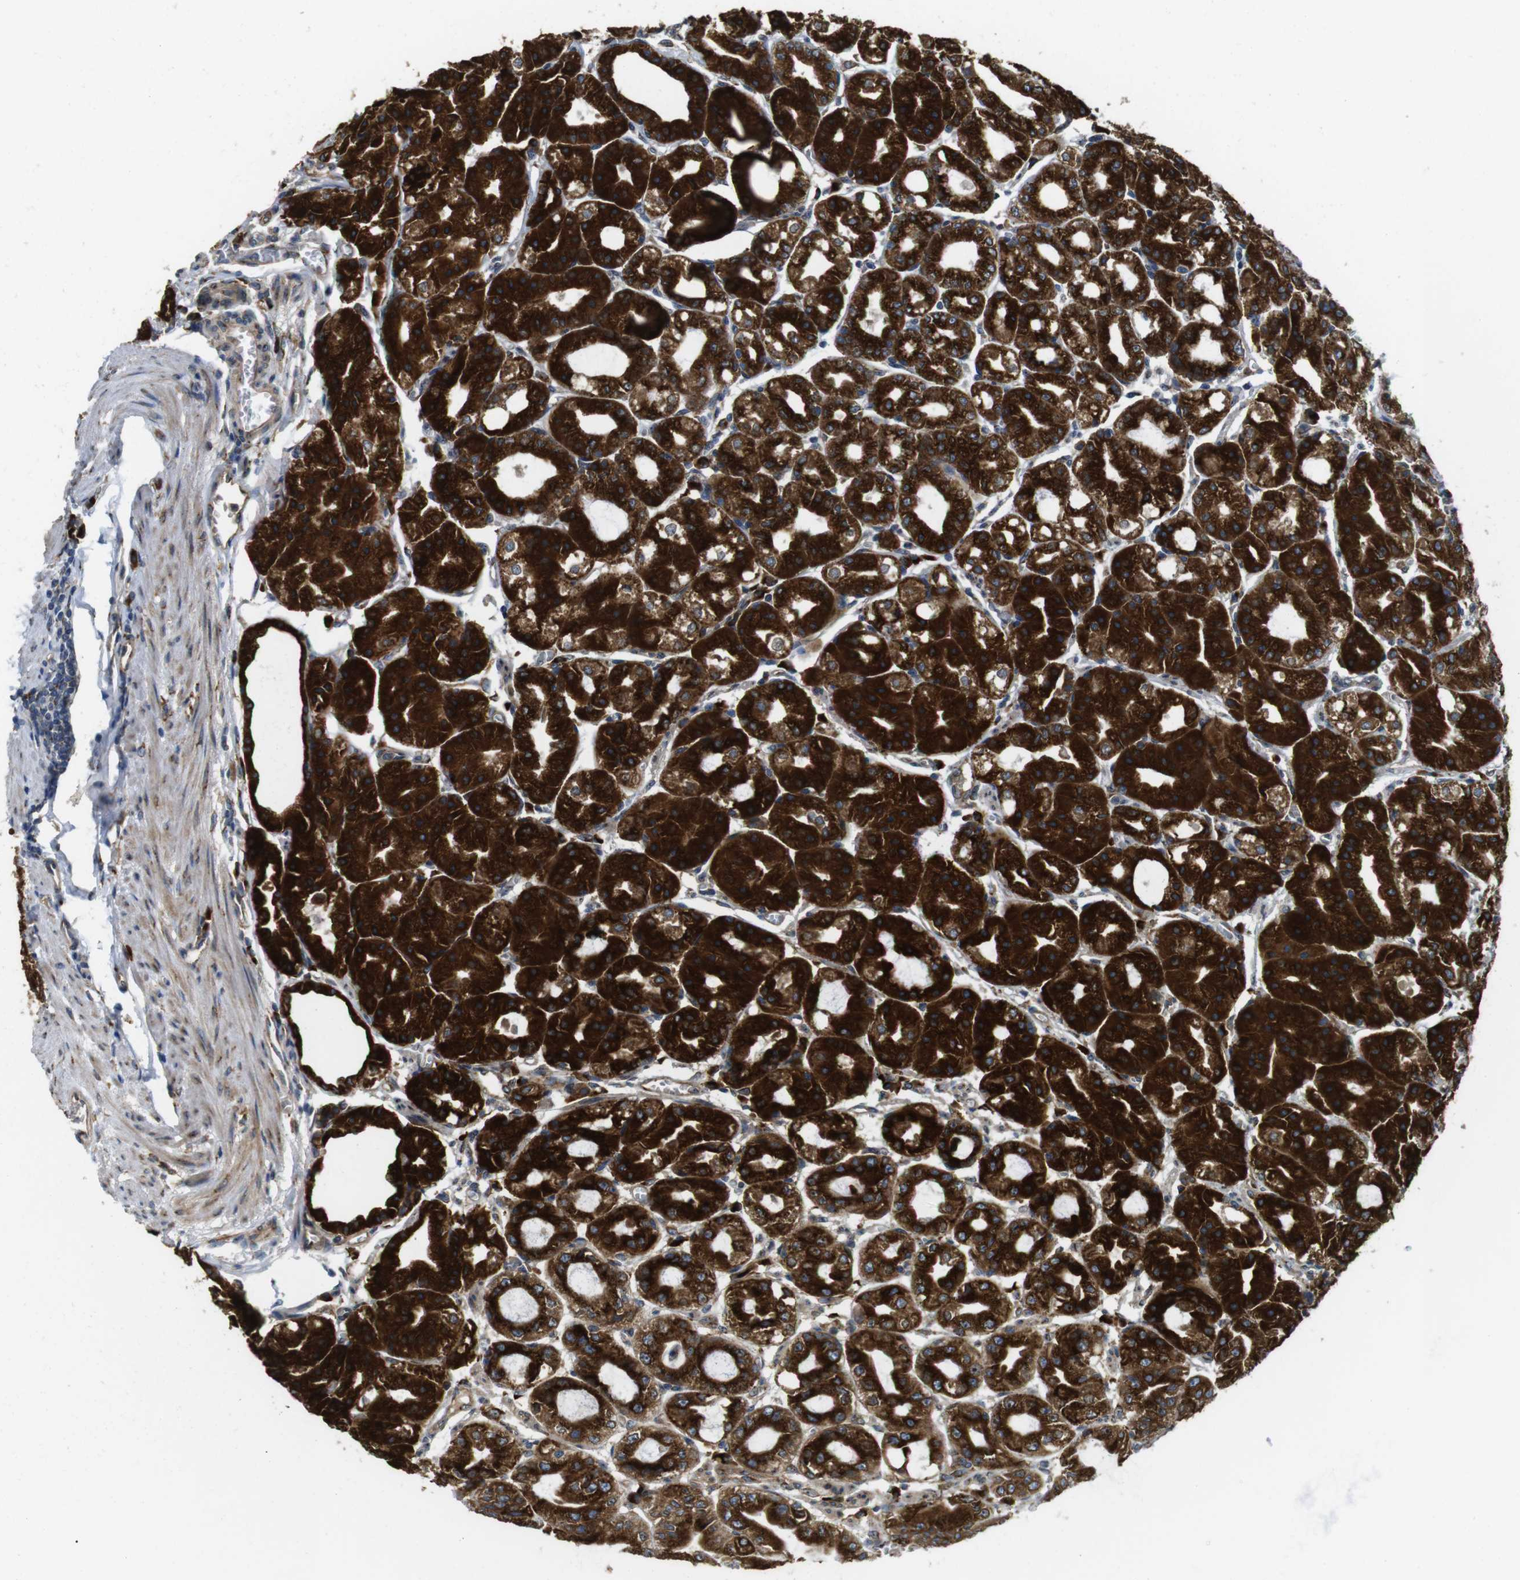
{"staining": {"intensity": "strong", "quantity": ">75%", "location": "cytoplasmic/membranous"}, "tissue": "stomach", "cell_type": "Glandular cells", "image_type": "normal", "snomed": [{"axis": "morphology", "description": "Normal tissue, NOS"}, {"axis": "topography", "description": "Stomach, lower"}], "caption": "Protein staining by immunohistochemistry (IHC) demonstrates strong cytoplasmic/membranous staining in about >75% of glandular cells in unremarkable stomach.", "gene": "TMEM143", "patient": {"sex": "male", "age": 71}}